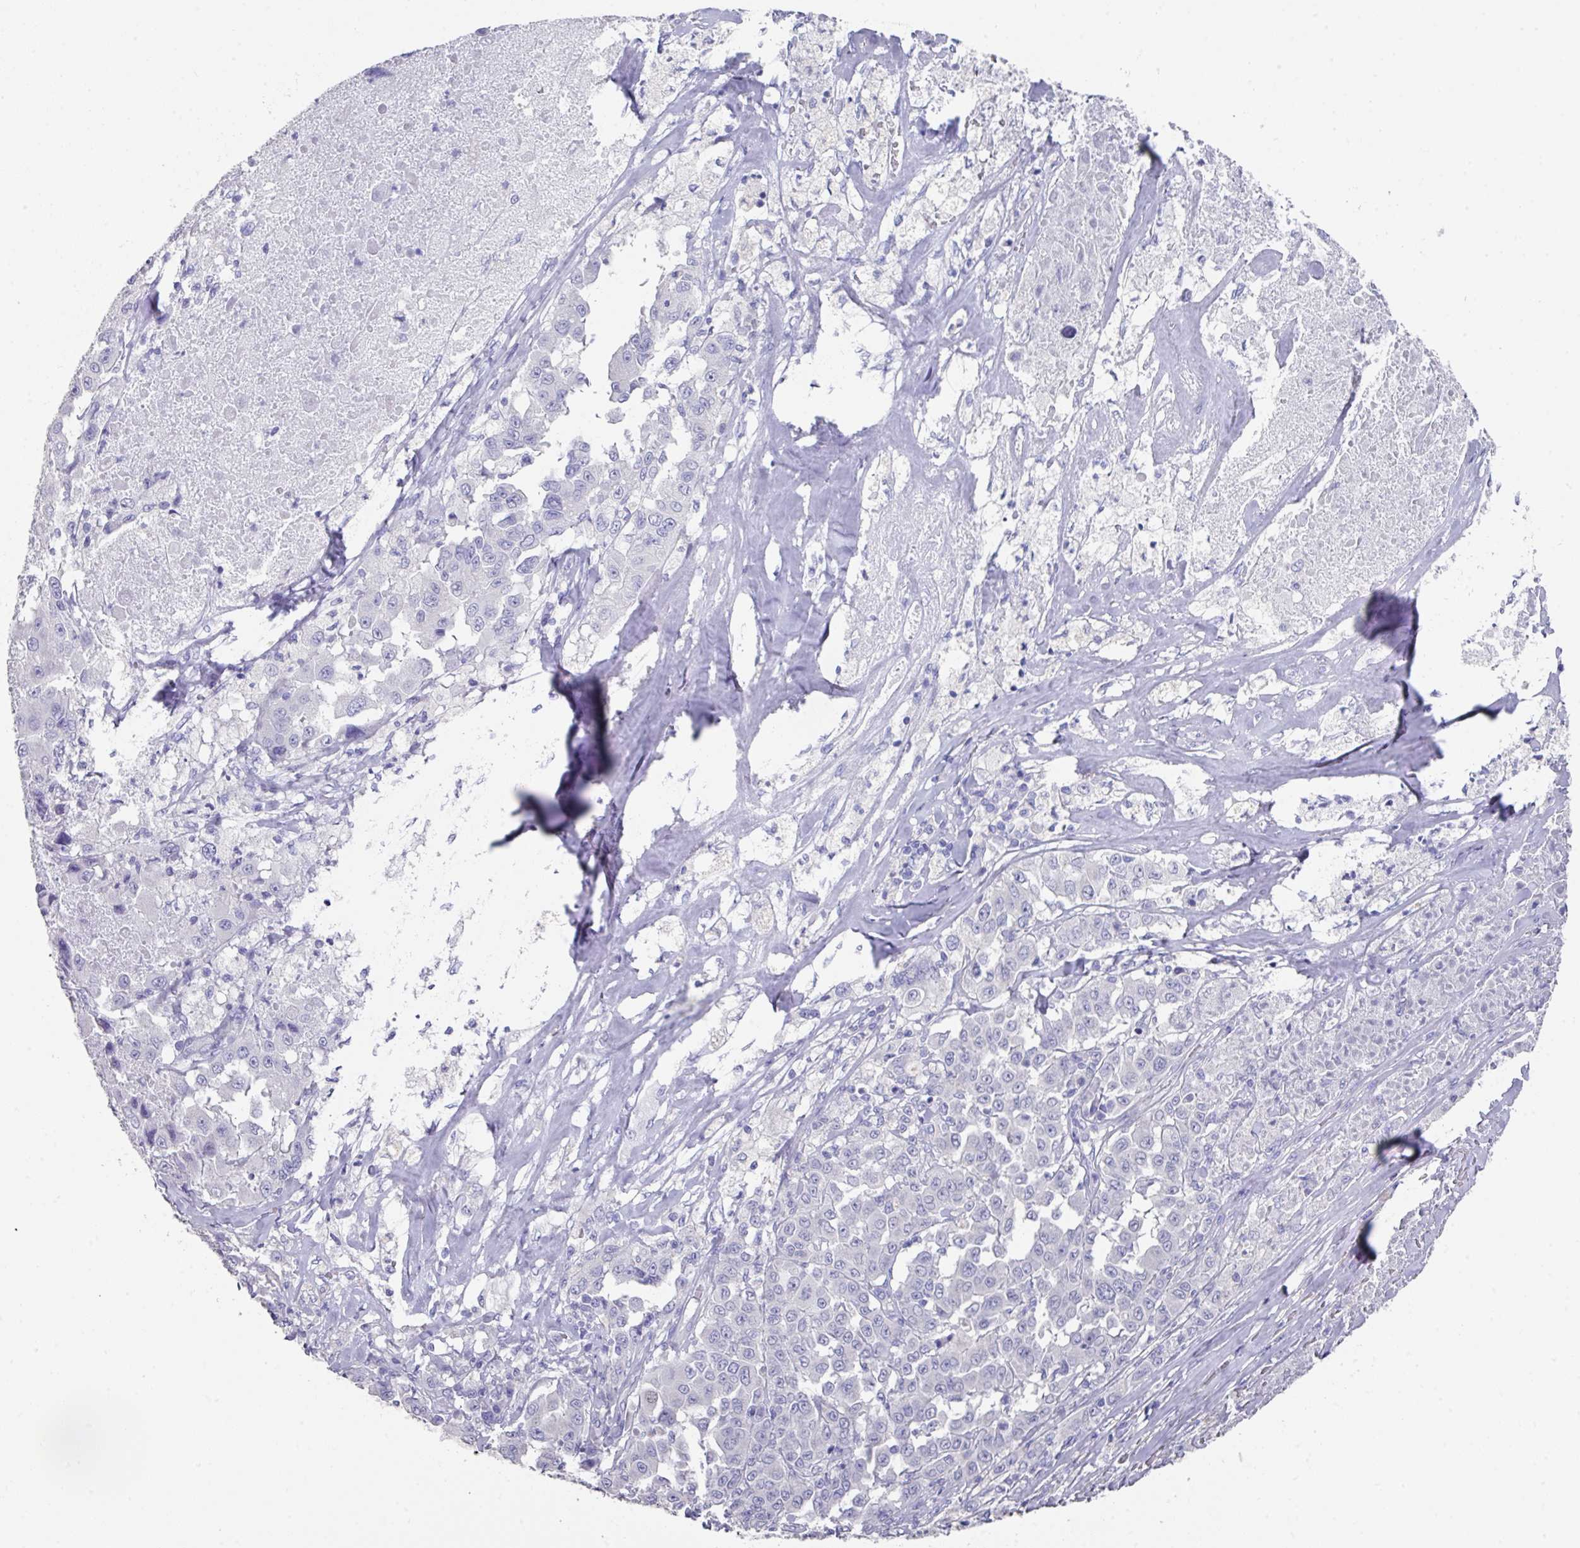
{"staining": {"intensity": "negative", "quantity": "none", "location": "none"}, "tissue": "melanoma", "cell_type": "Tumor cells", "image_type": "cancer", "snomed": [{"axis": "morphology", "description": "Malignant melanoma, Metastatic site"}, {"axis": "topography", "description": "Lymph node"}], "caption": "Melanoma stained for a protein using immunohistochemistry (IHC) shows no staining tumor cells.", "gene": "DAZL", "patient": {"sex": "male", "age": 62}}